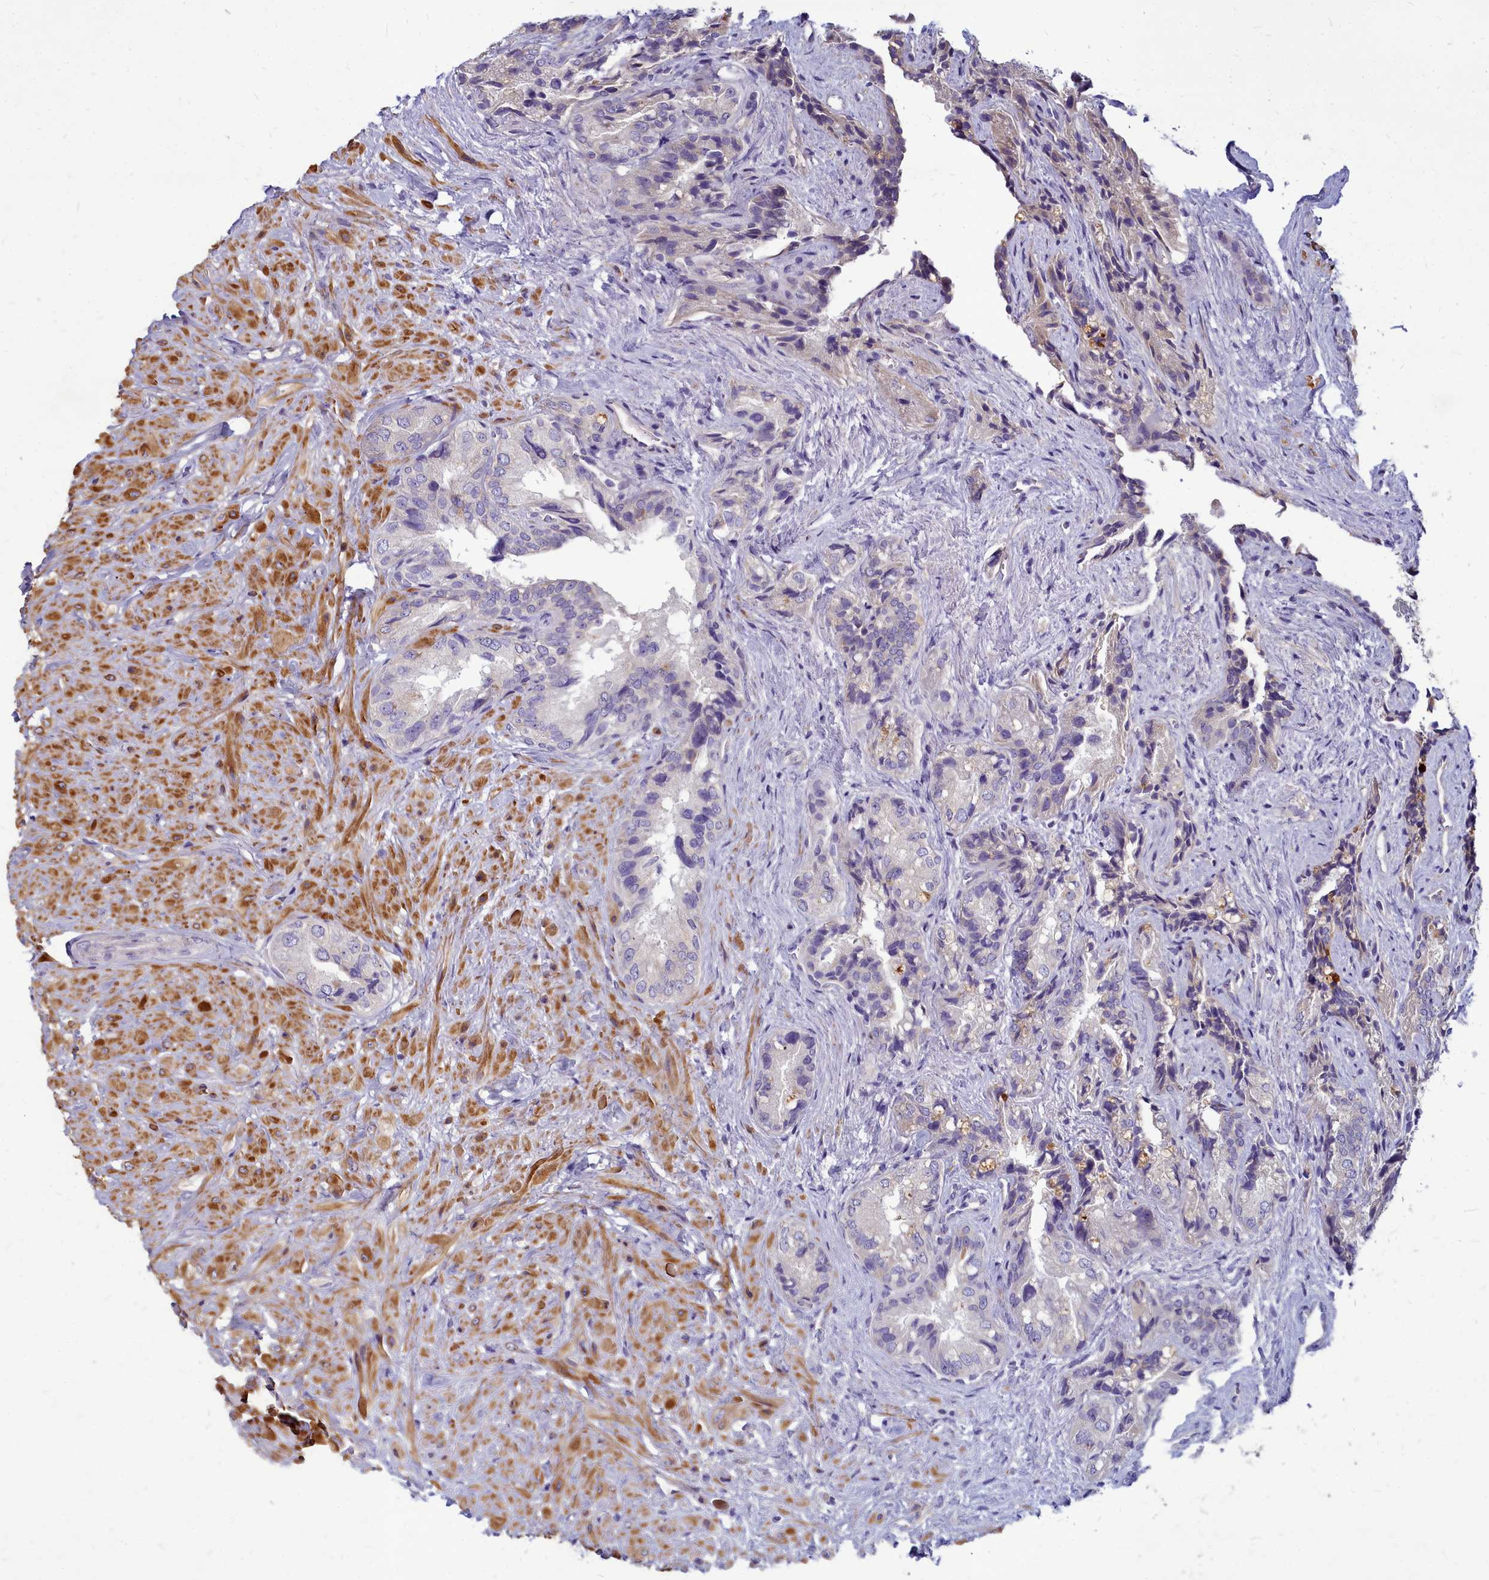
{"staining": {"intensity": "weak", "quantity": "<25%", "location": "cytoplasmic/membranous"}, "tissue": "seminal vesicle", "cell_type": "Glandular cells", "image_type": "normal", "snomed": [{"axis": "morphology", "description": "Normal tissue, NOS"}, {"axis": "topography", "description": "Seminal veicle"}, {"axis": "topography", "description": "Peripheral nerve tissue"}], "caption": "A histopathology image of seminal vesicle stained for a protein shows no brown staining in glandular cells. (DAB immunohistochemistry (IHC), high magnification).", "gene": "SMPD4", "patient": {"sex": "male", "age": 67}}